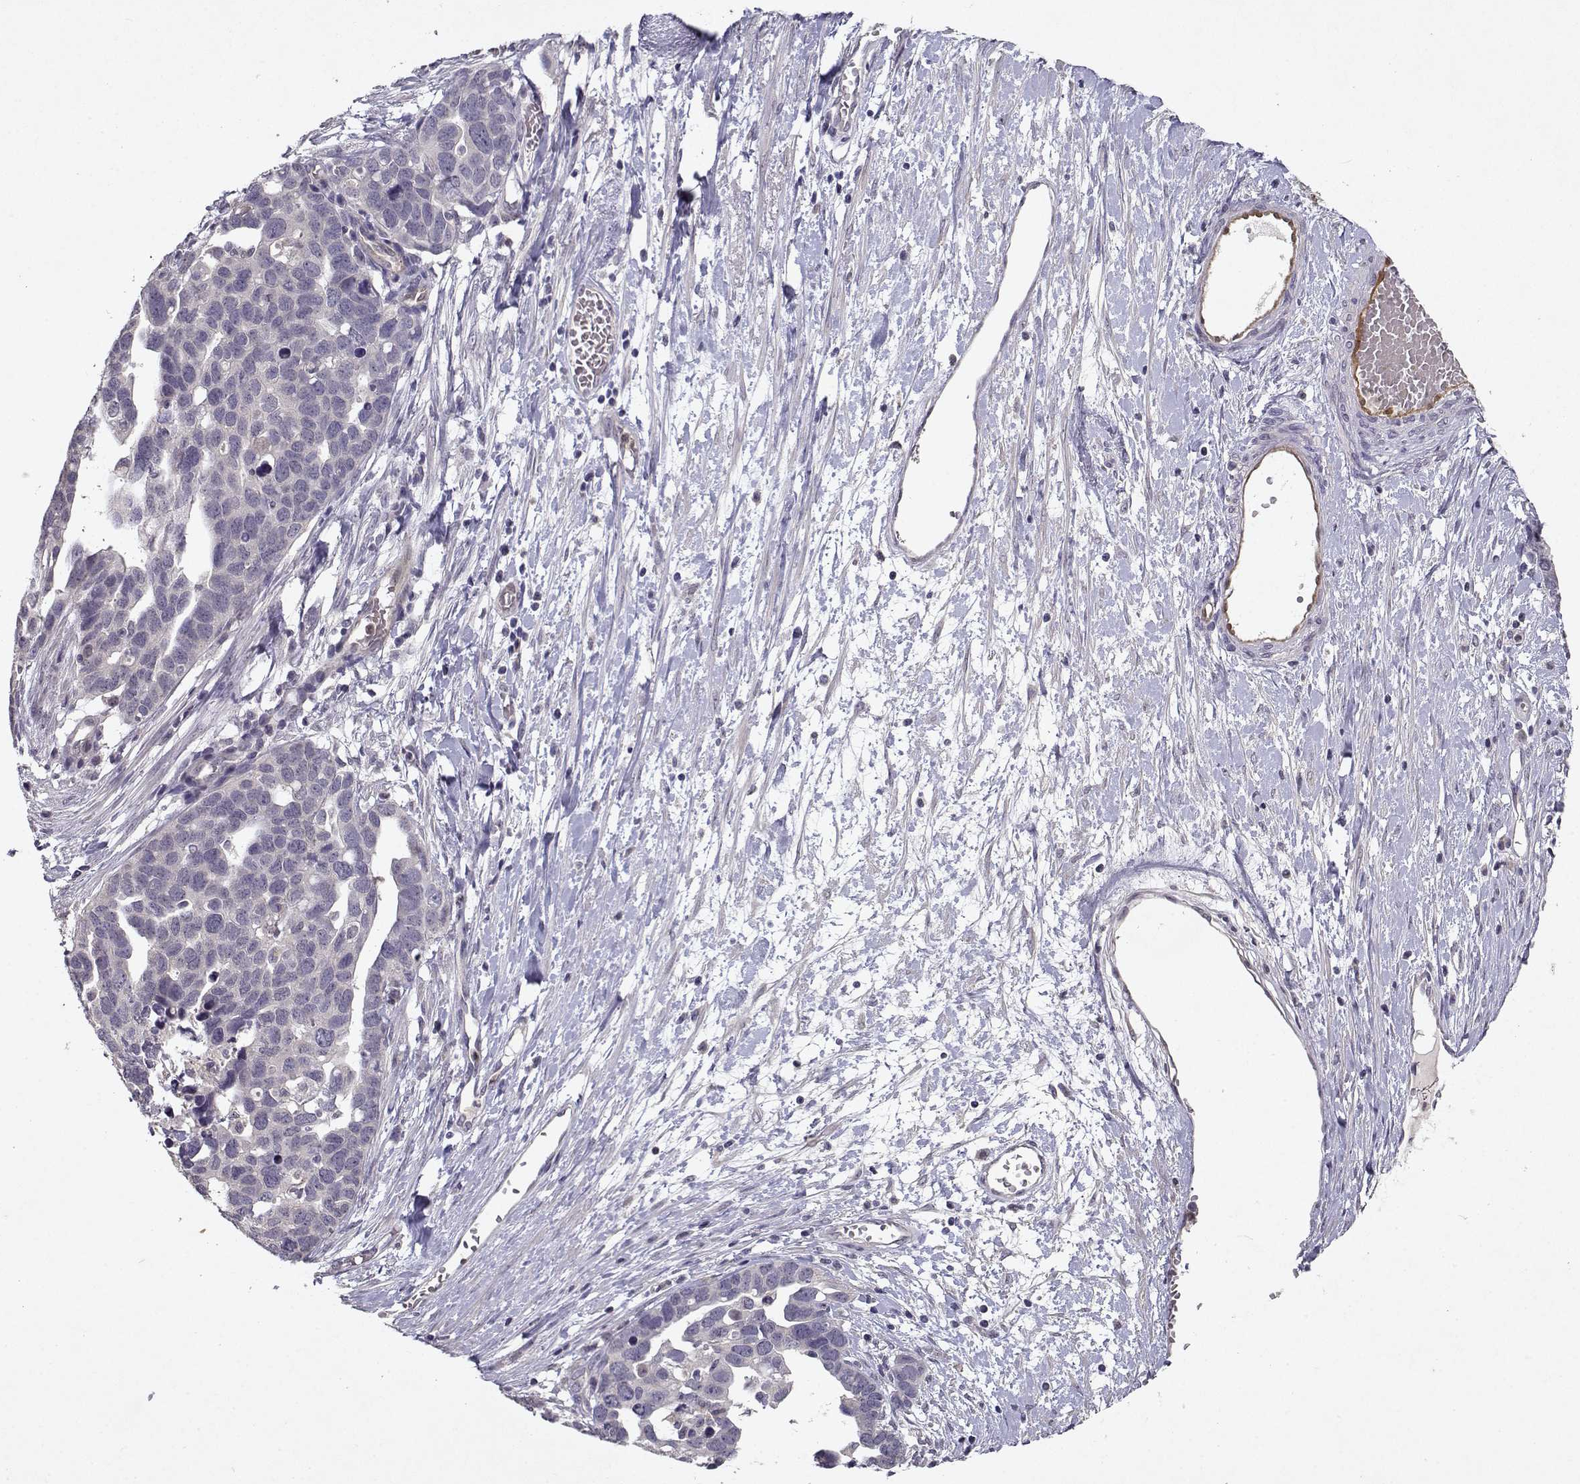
{"staining": {"intensity": "negative", "quantity": "none", "location": "none"}, "tissue": "ovarian cancer", "cell_type": "Tumor cells", "image_type": "cancer", "snomed": [{"axis": "morphology", "description": "Cystadenocarcinoma, serous, NOS"}, {"axis": "topography", "description": "Ovary"}], "caption": "DAB (3,3'-diaminobenzidine) immunohistochemical staining of ovarian cancer demonstrates no significant positivity in tumor cells.", "gene": "BMX", "patient": {"sex": "female", "age": 54}}